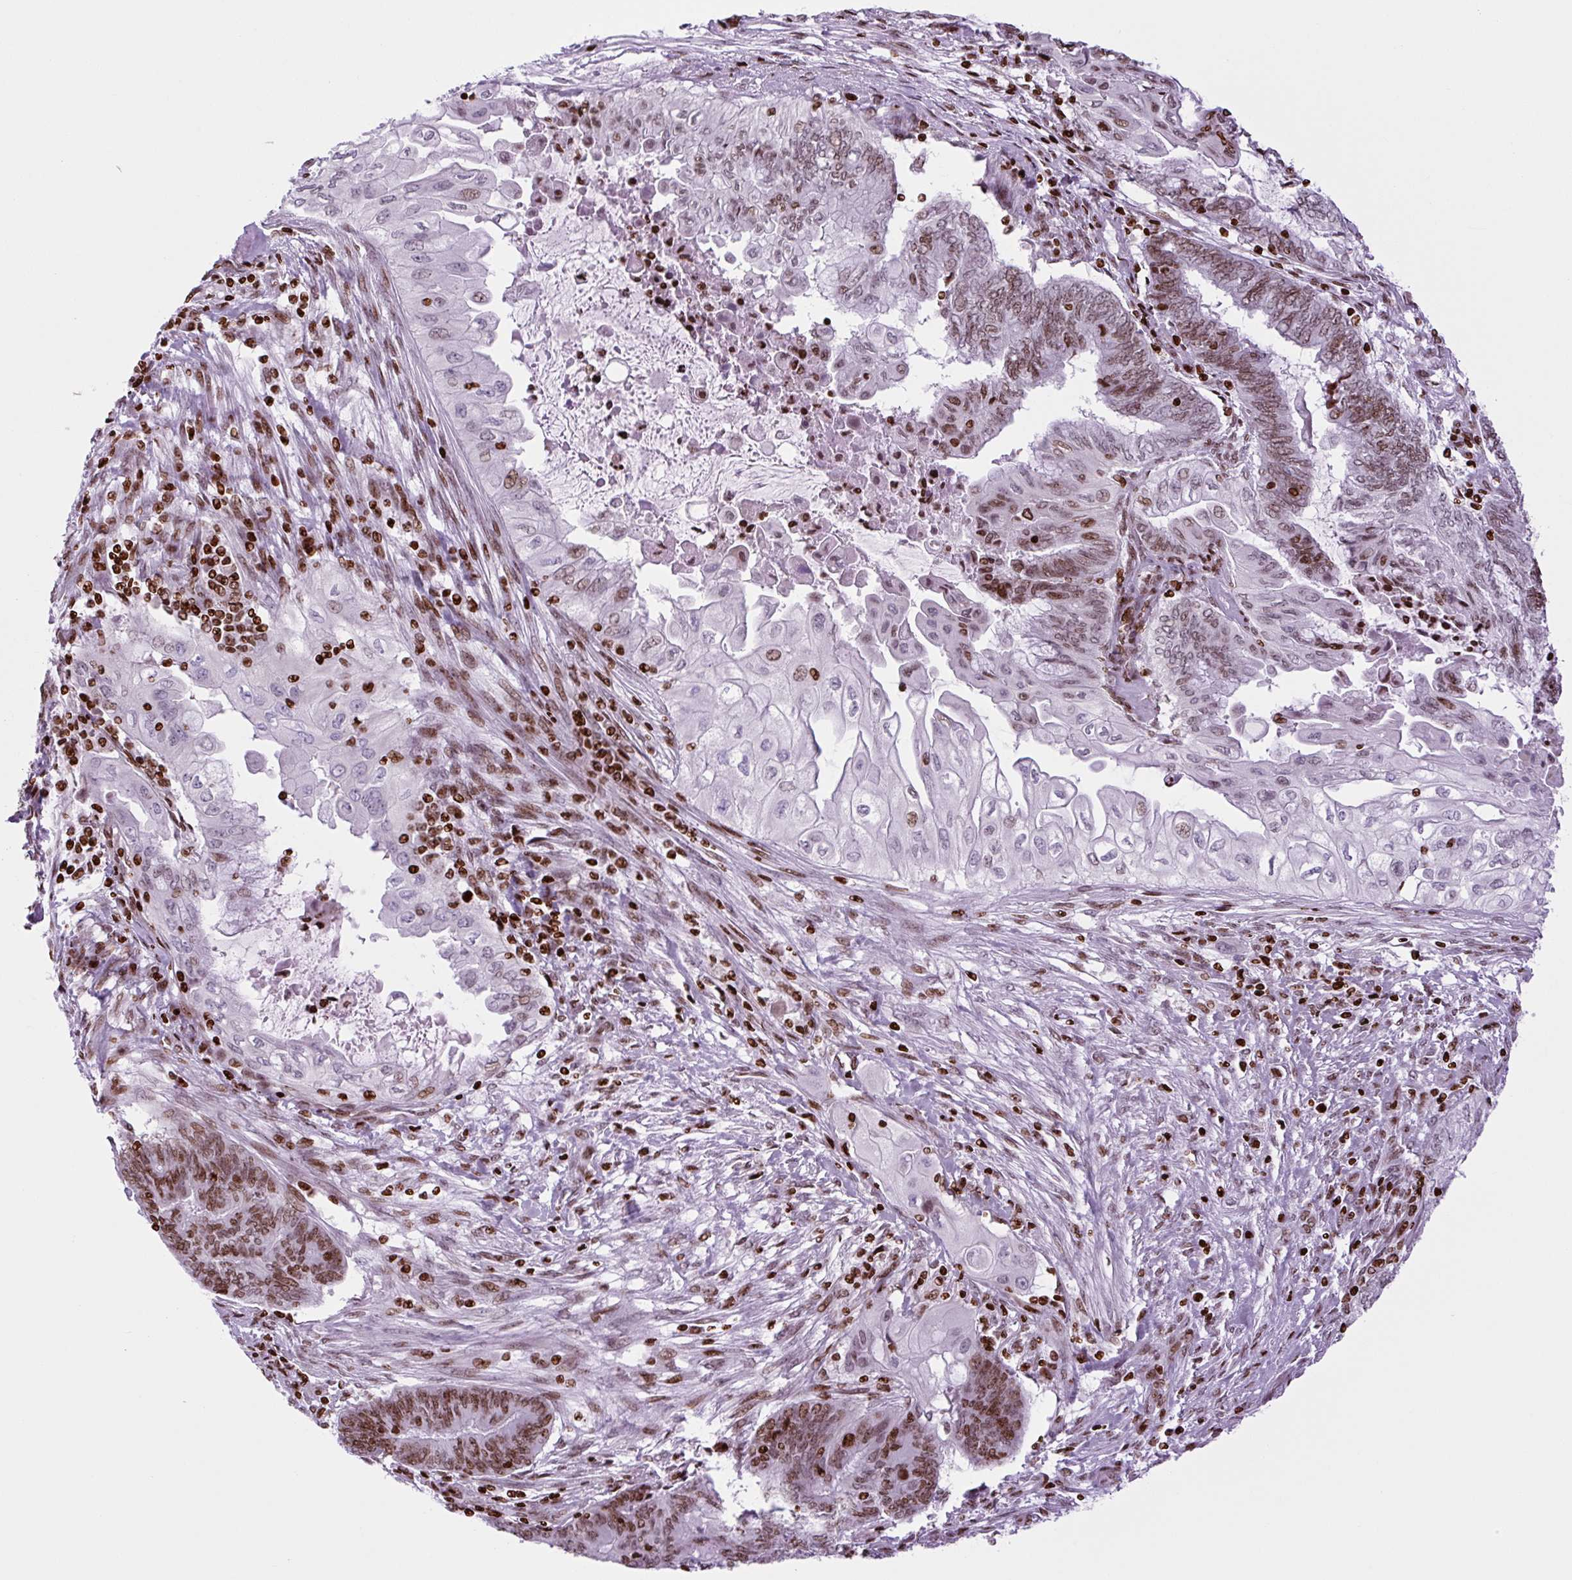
{"staining": {"intensity": "moderate", "quantity": "25%-75%", "location": "nuclear"}, "tissue": "endometrial cancer", "cell_type": "Tumor cells", "image_type": "cancer", "snomed": [{"axis": "morphology", "description": "Adenocarcinoma, NOS"}, {"axis": "topography", "description": "Uterus"}, {"axis": "topography", "description": "Endometrium"}], "caption": "Human endometrial adenocarcinoma stained for a protein (brown) displays moderate nuclear positive staining in about 25%-75% of tumor cells.", "gene": "H1-3", "patient": {"sex": "female", "age": 70}}